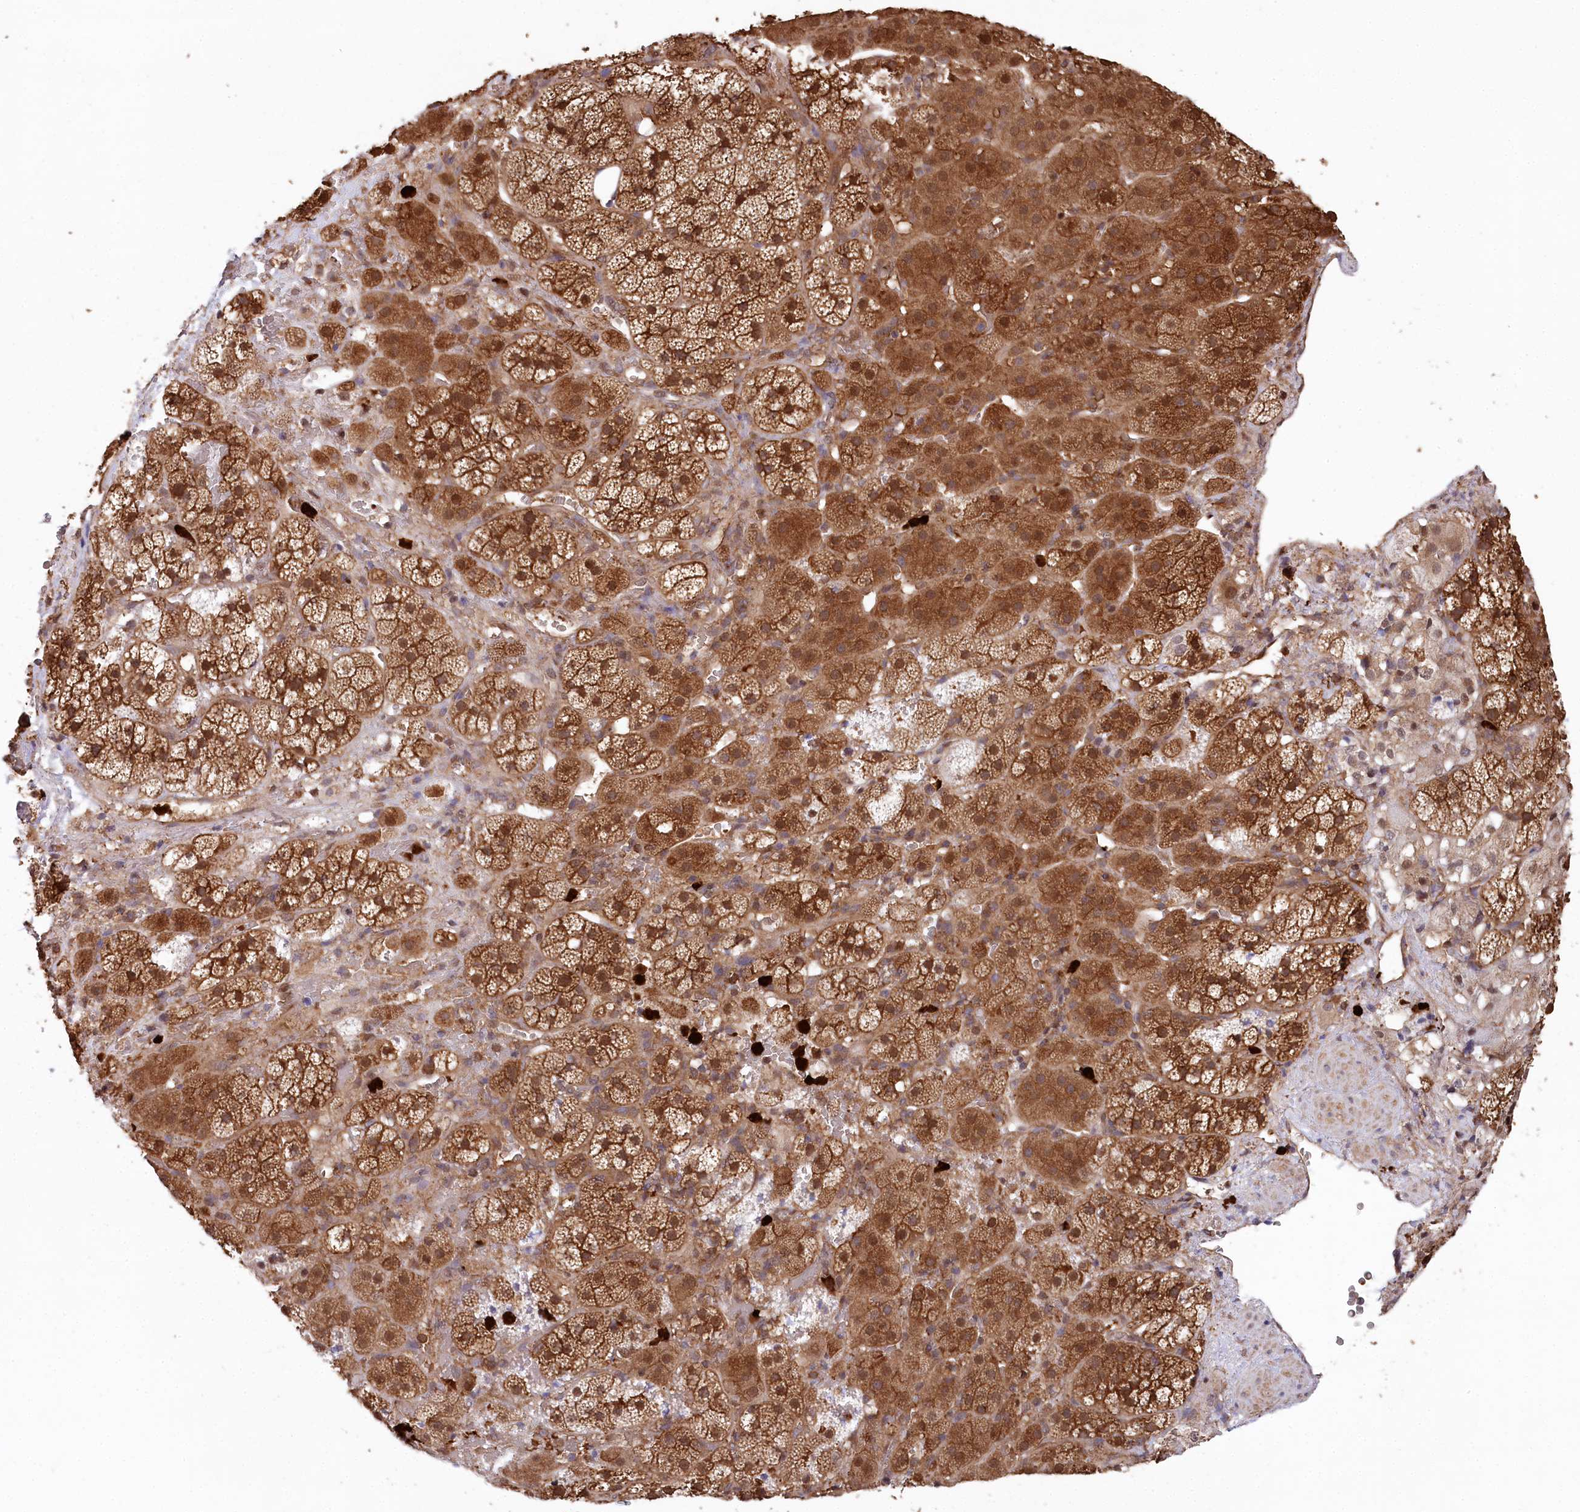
{"staining": {"intensity": "strong", "quantity": ">75%", "location": "cytoplasmic/membranous,nuclear"}, "tissue": "adrenal gland", "cell_type": "Glandular cells", "image_type": "normal", "snomed": [{"axis": "morphology", "description": "Normal tissue, NOS"}, {"axis": "topography", "description": "Adrenal gland"}], "caption": "Brown immunohistochemical staining in benign human adrenal gland shows strong cytoplasmic/membranous,nuclear expression in approximately >75% of glandular cells. (DAB (3,3'-diaminobenzidine) = brown stain, brightfield microscopy at high magnification).", "gene": "LSG1", "patient": {"sex": "female", "age": 44}}